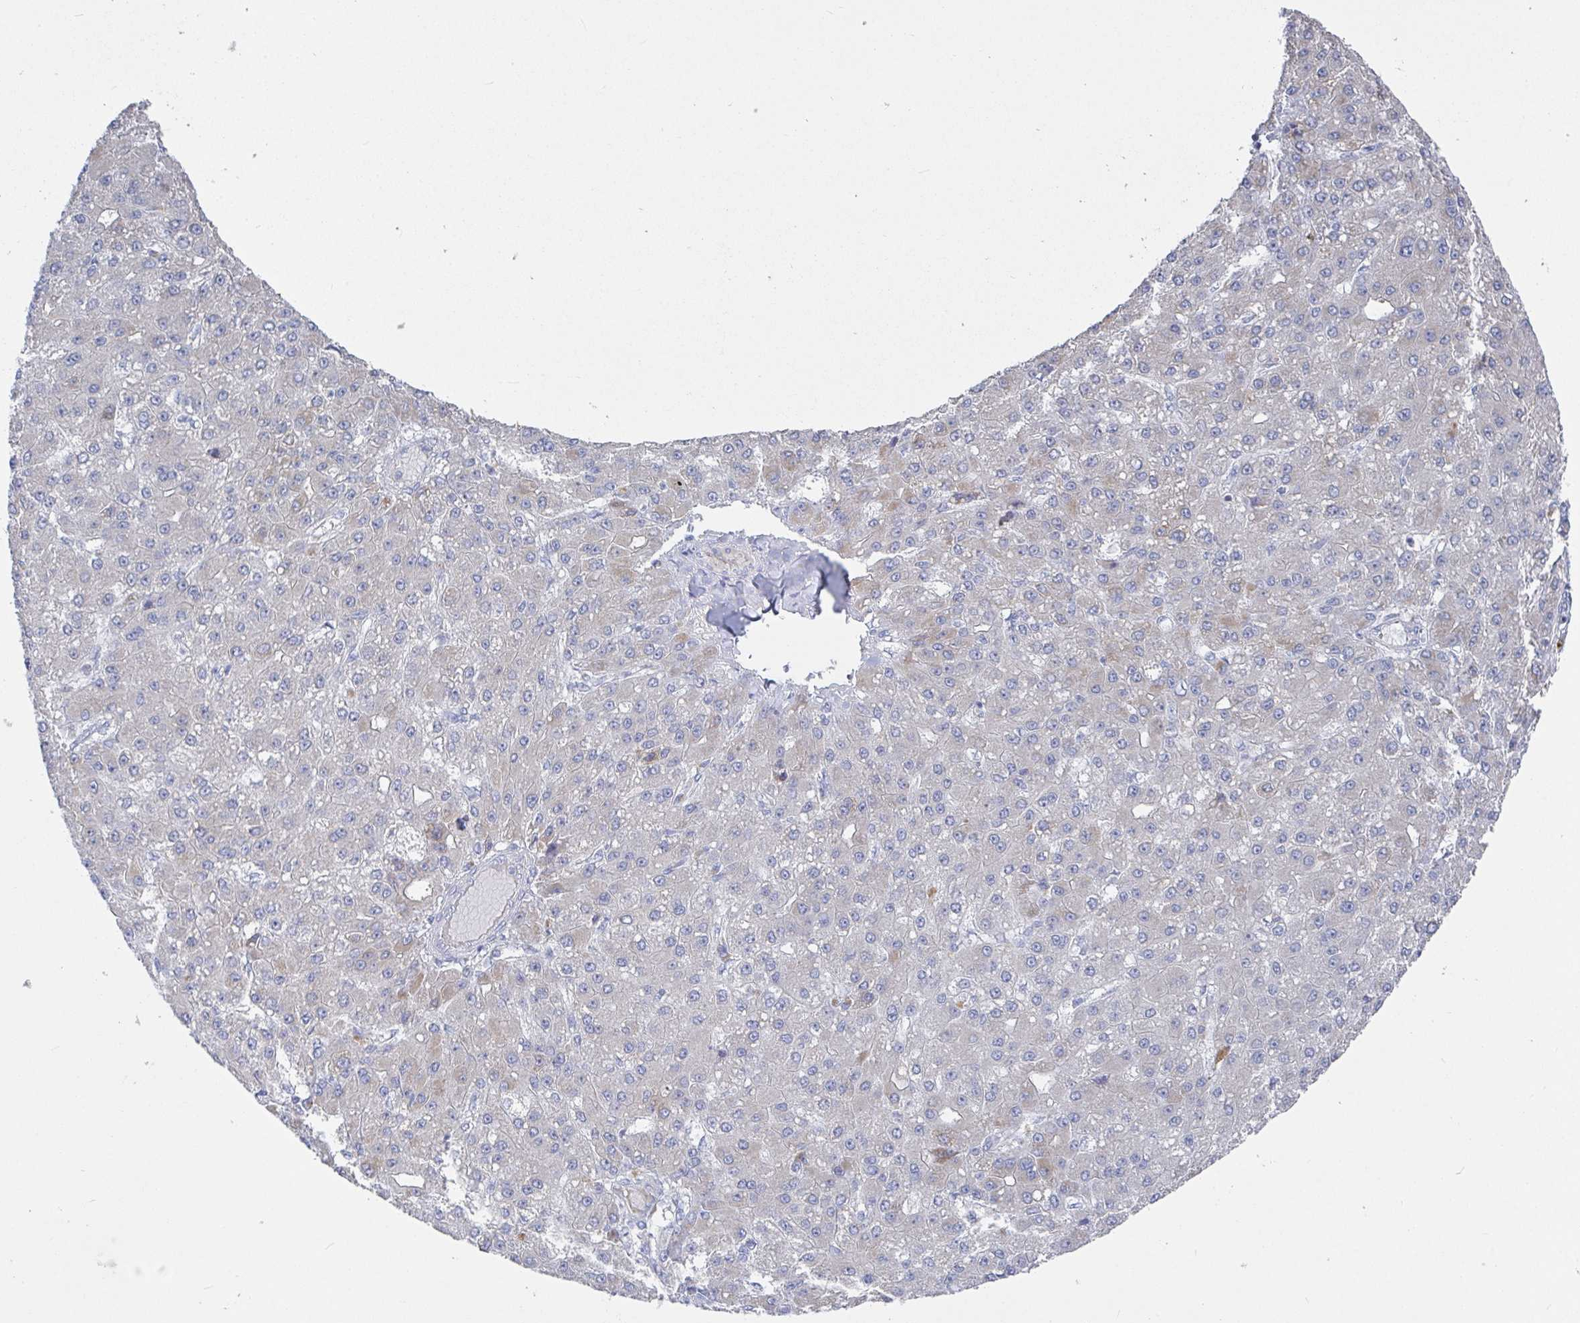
{"staining": {"intensity": "negative", "quantity": "none", "location": "none"}, "tissue": "liver cancer", "cell_type": "Tumor cells", "image_type": "cancer", "snomed": [{"axis": "morphology", "description": "Carcinoma, Hepatocellular, NOS"}, {"axis": "topography", "description": "Liver"}], "caption": "Micrograph shows no significant protein staining in tumor cells of liver cancer (hepatocellular carcinoma).", "gene": "GPR148", "patient": {"sex": "male", "age": 67}}